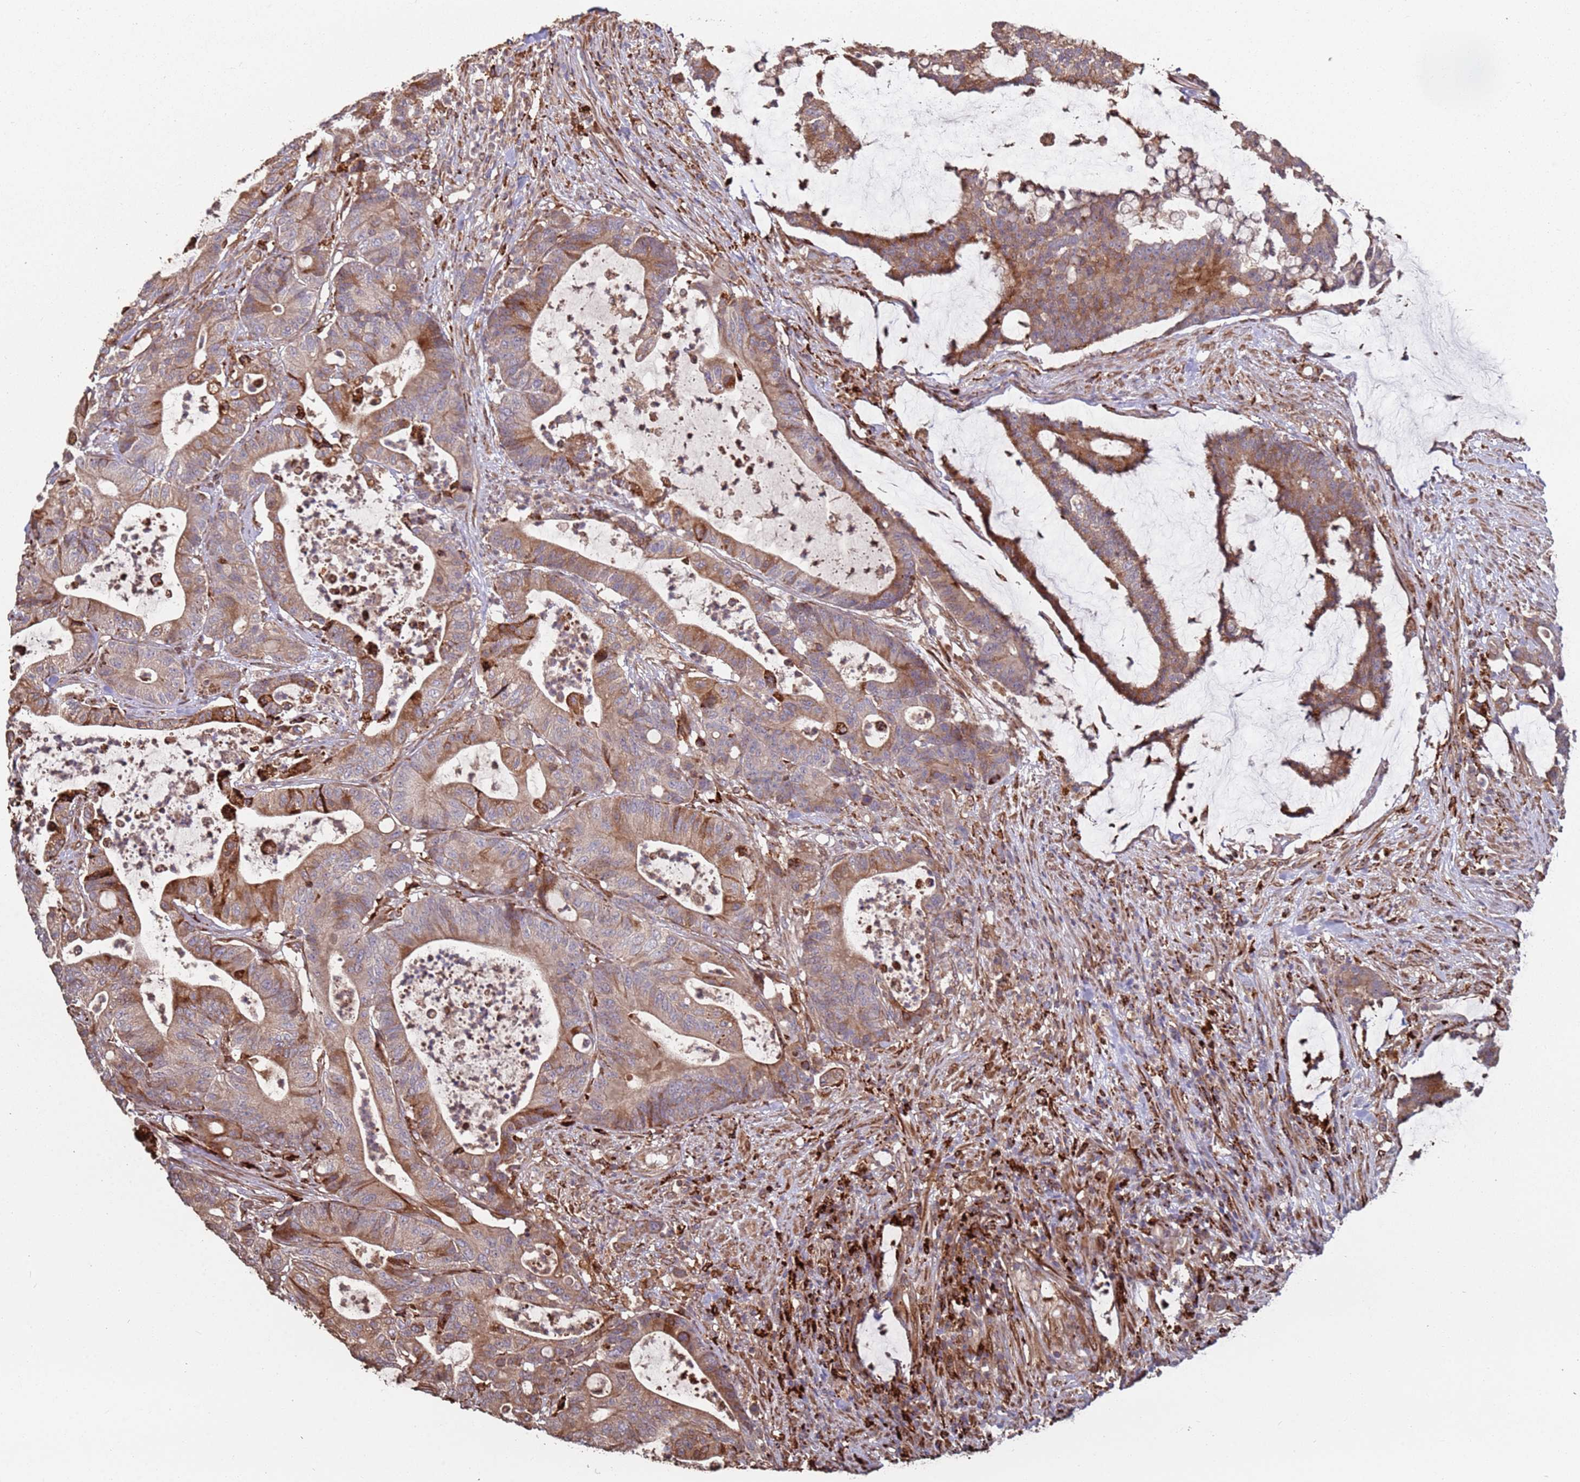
{"staining": {"intensity": "moderate", "quantity": ">75%", "location": "cytoplasmic/membranous"}, "tissue": "colorectal cancer", "cell_type": "Tumor cells", "image_type": "cancer", "snomed": [{"axis": "morphology", "description": "Adenocarcinoma, NOS"}, {"axis": "topography", "description": "Colon"}], "caption": "Colorectal cancer stained for a protein (brown) reveals moderate cytoplasmic/membranous positive expression in about >75% of tumor cells.", "gene": "LACC1", "patient": {"sex": "female", "age": 84}}